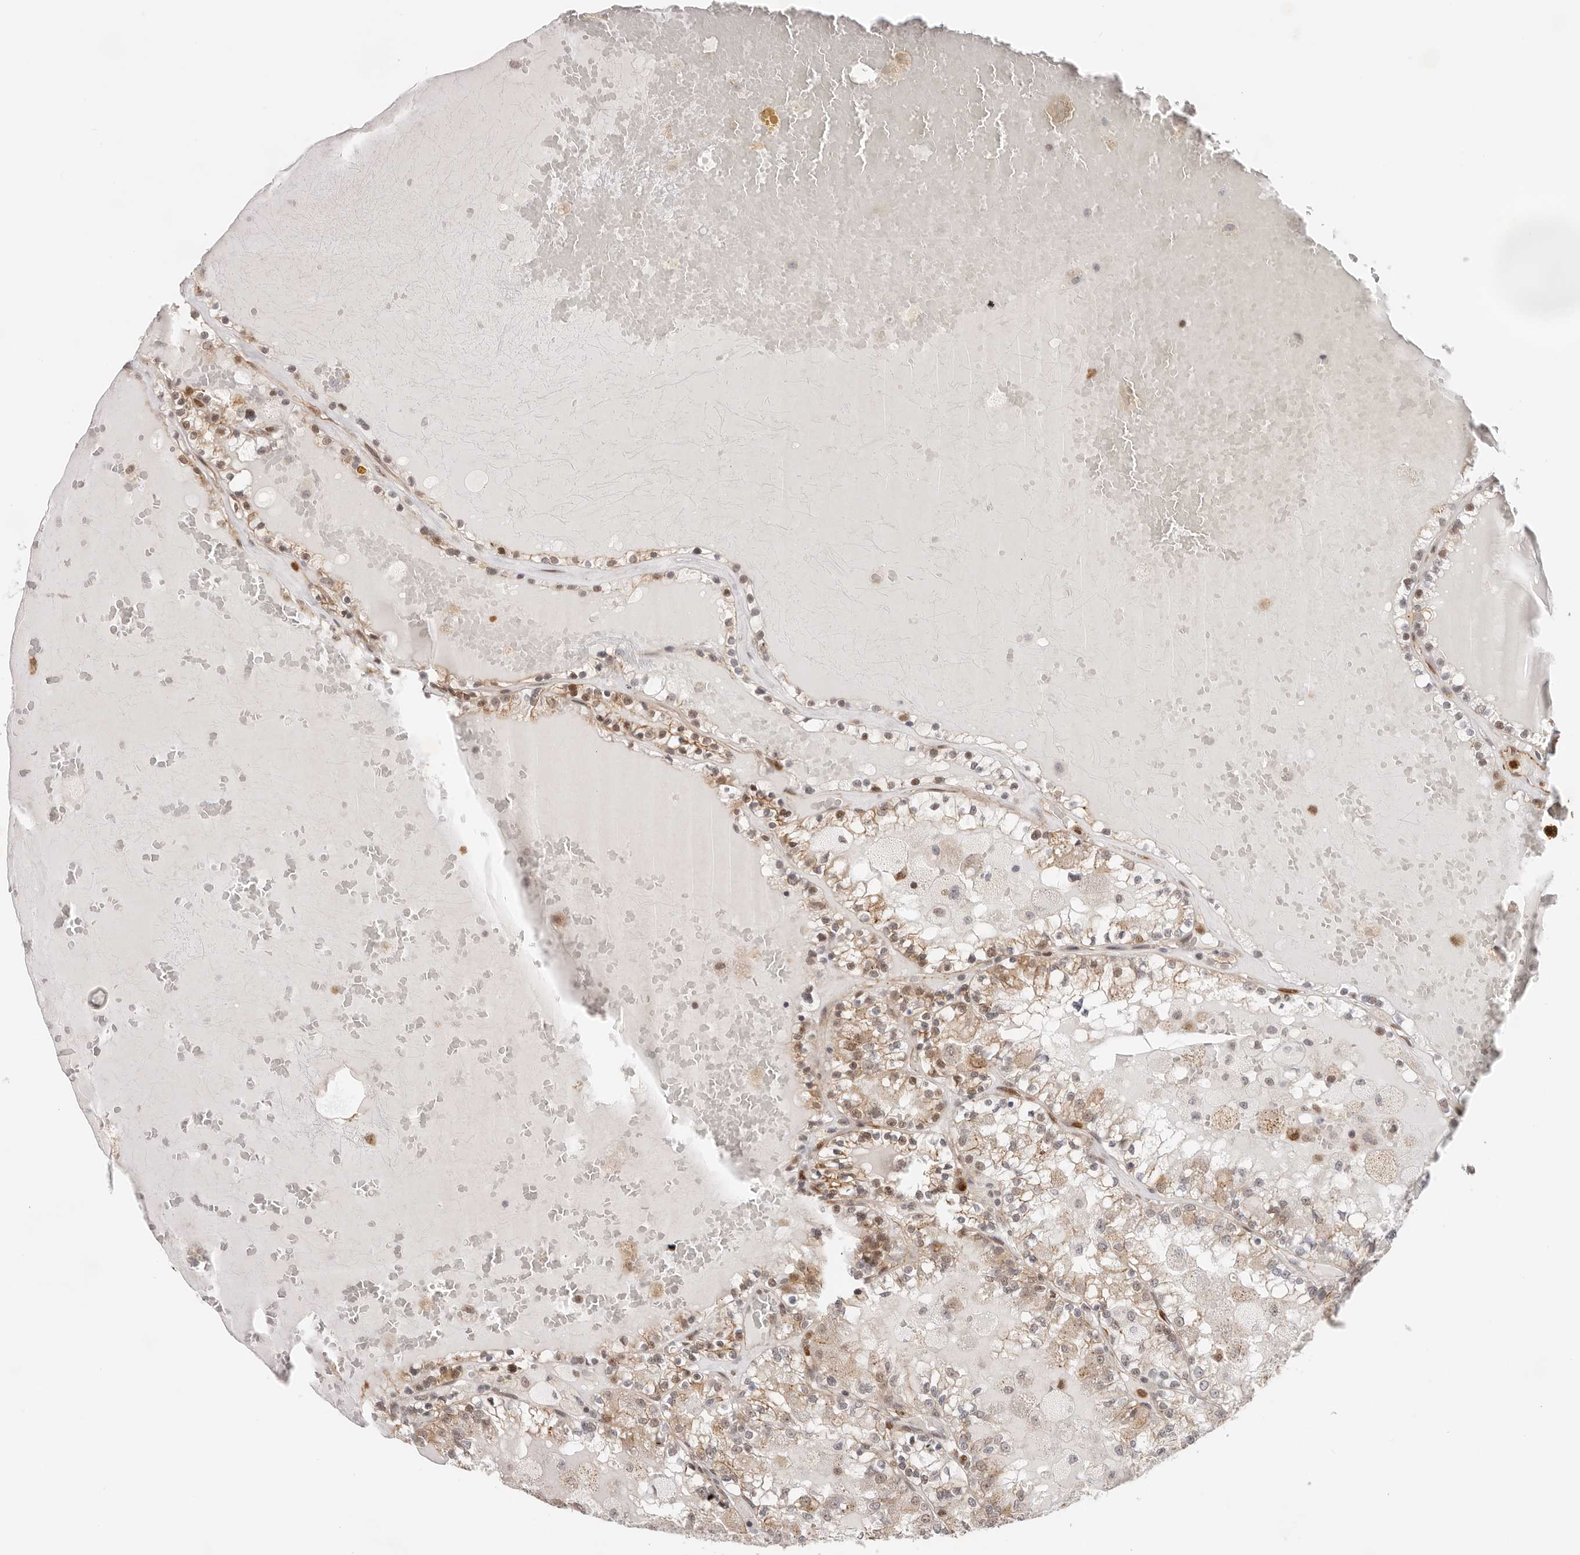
{"staining": {"intensity": "moderate", "quantity": "25%-75%", "location": "cytoplasmic/membranous,nuclear"}, "tissue": "renal cancer", "cell_type": "Tumor cells", "image_type": "cancer", "snomed": [{"axis": "morphology", "description": "Adenocarcinoma, NOS"}, {"axis": "topography", "description": "Kidney"}], "caption": "Immunohistochemistry (IHC) (DAB) staining of human renal cancer (adenocarcinoma) shows moderate cytoplasmic/membranous and nuclear protein positivity in approximately 25%-75% of tumor cells. The protein of interest is shown in brown color, while the nuclei are stained blue.", "gene": "AFDN", "patient": {"sex": "female", "age": 56}}